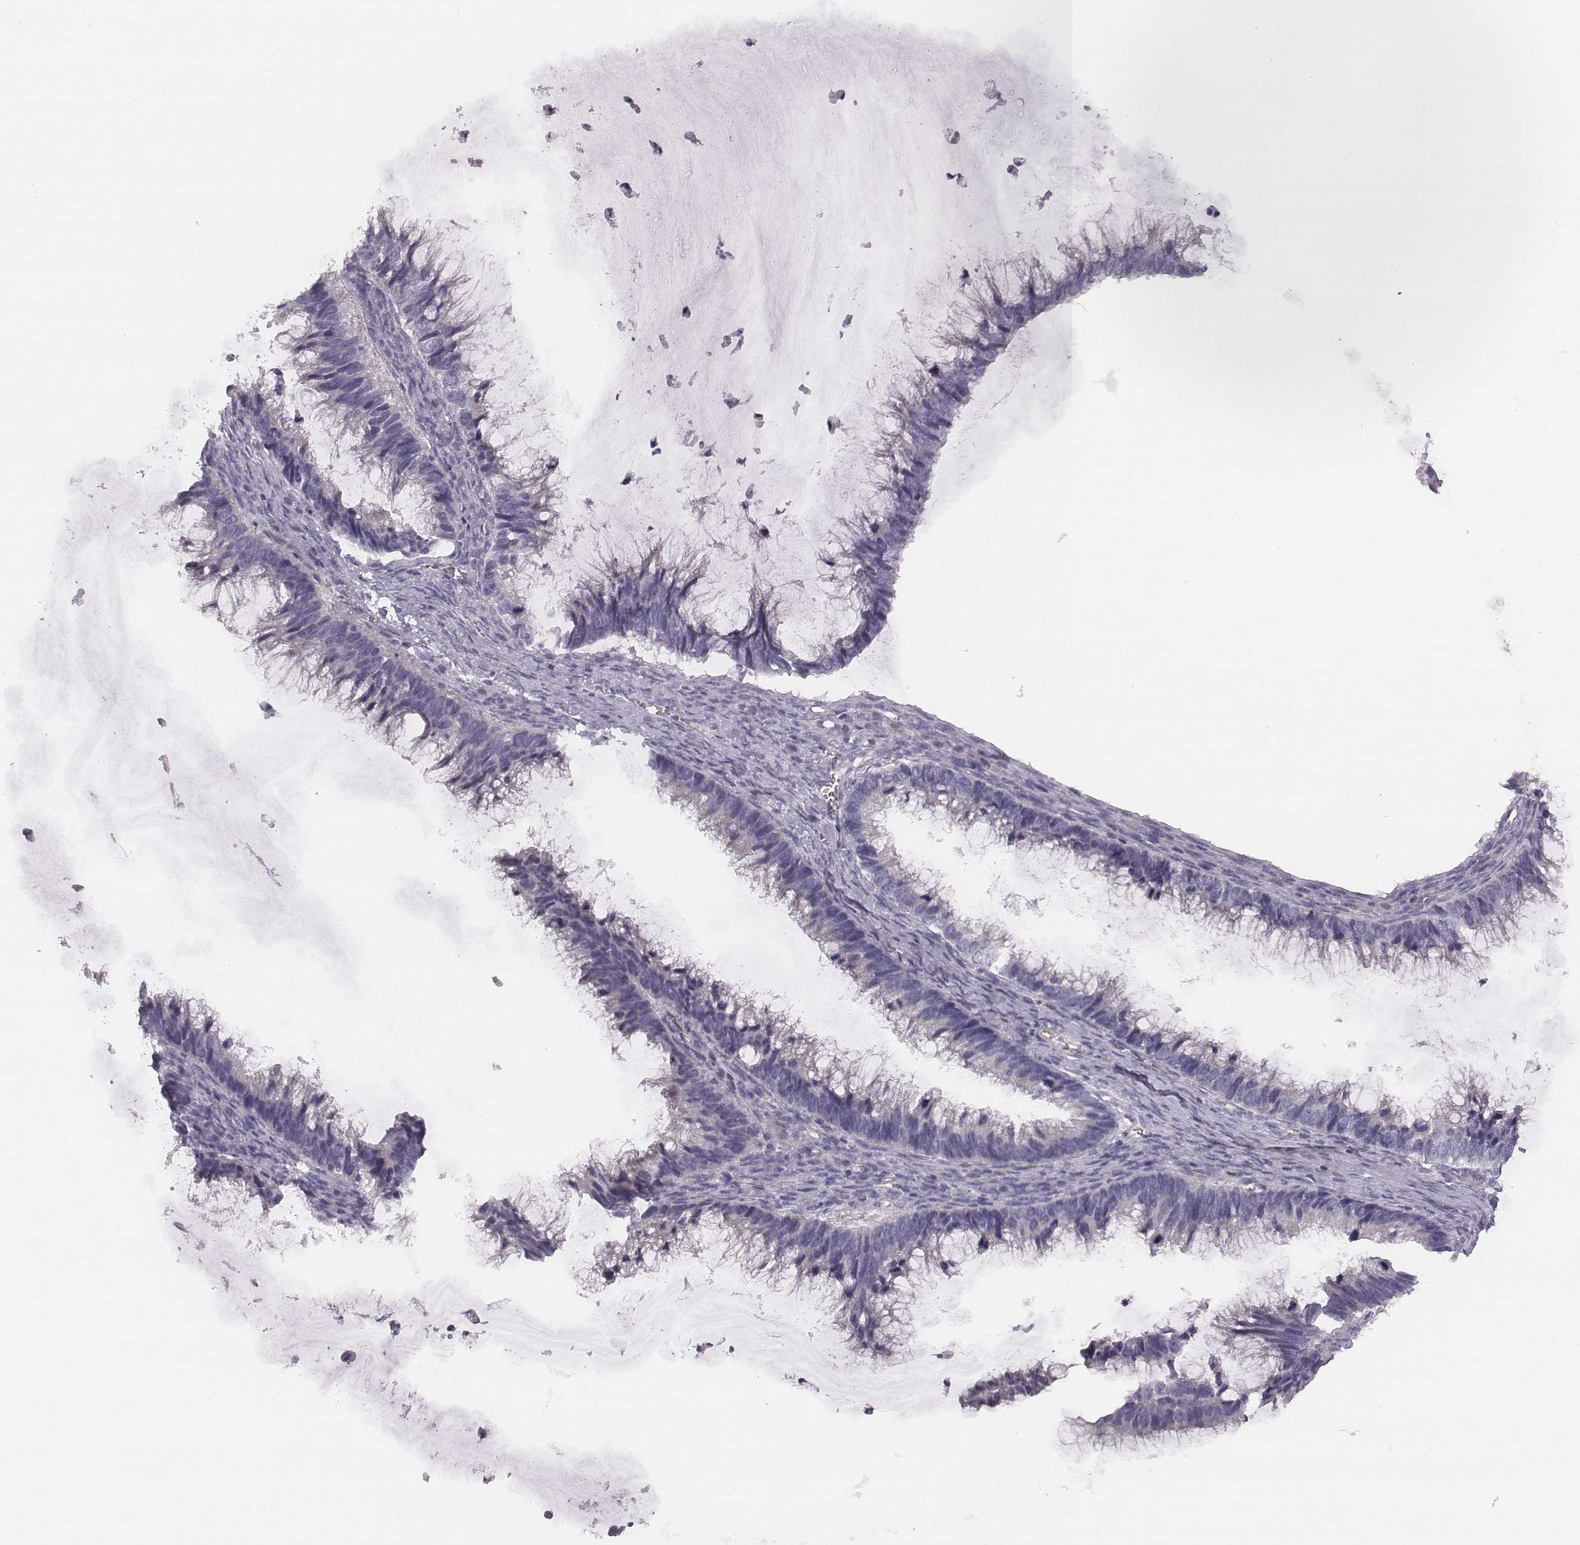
{"staining": {"intensity": "negative", "quantity": "none", "location": "none"}, "tissue": "ovarian cancer", "cell_type": "Tumor cells", "image_type": "cancer", "snomed": [{"axis": "morphology", "description": "Cystadenocarcinoma, mucinous, NOS"}, {"axis": "topography", "description": "Ovary"}], "caption": "This is an IHC micrograph of ovarian cancer. There is no positivity in tumor cells.", "gene": "KCNJ12", "patient": {"sex": "female", "age": 38}}